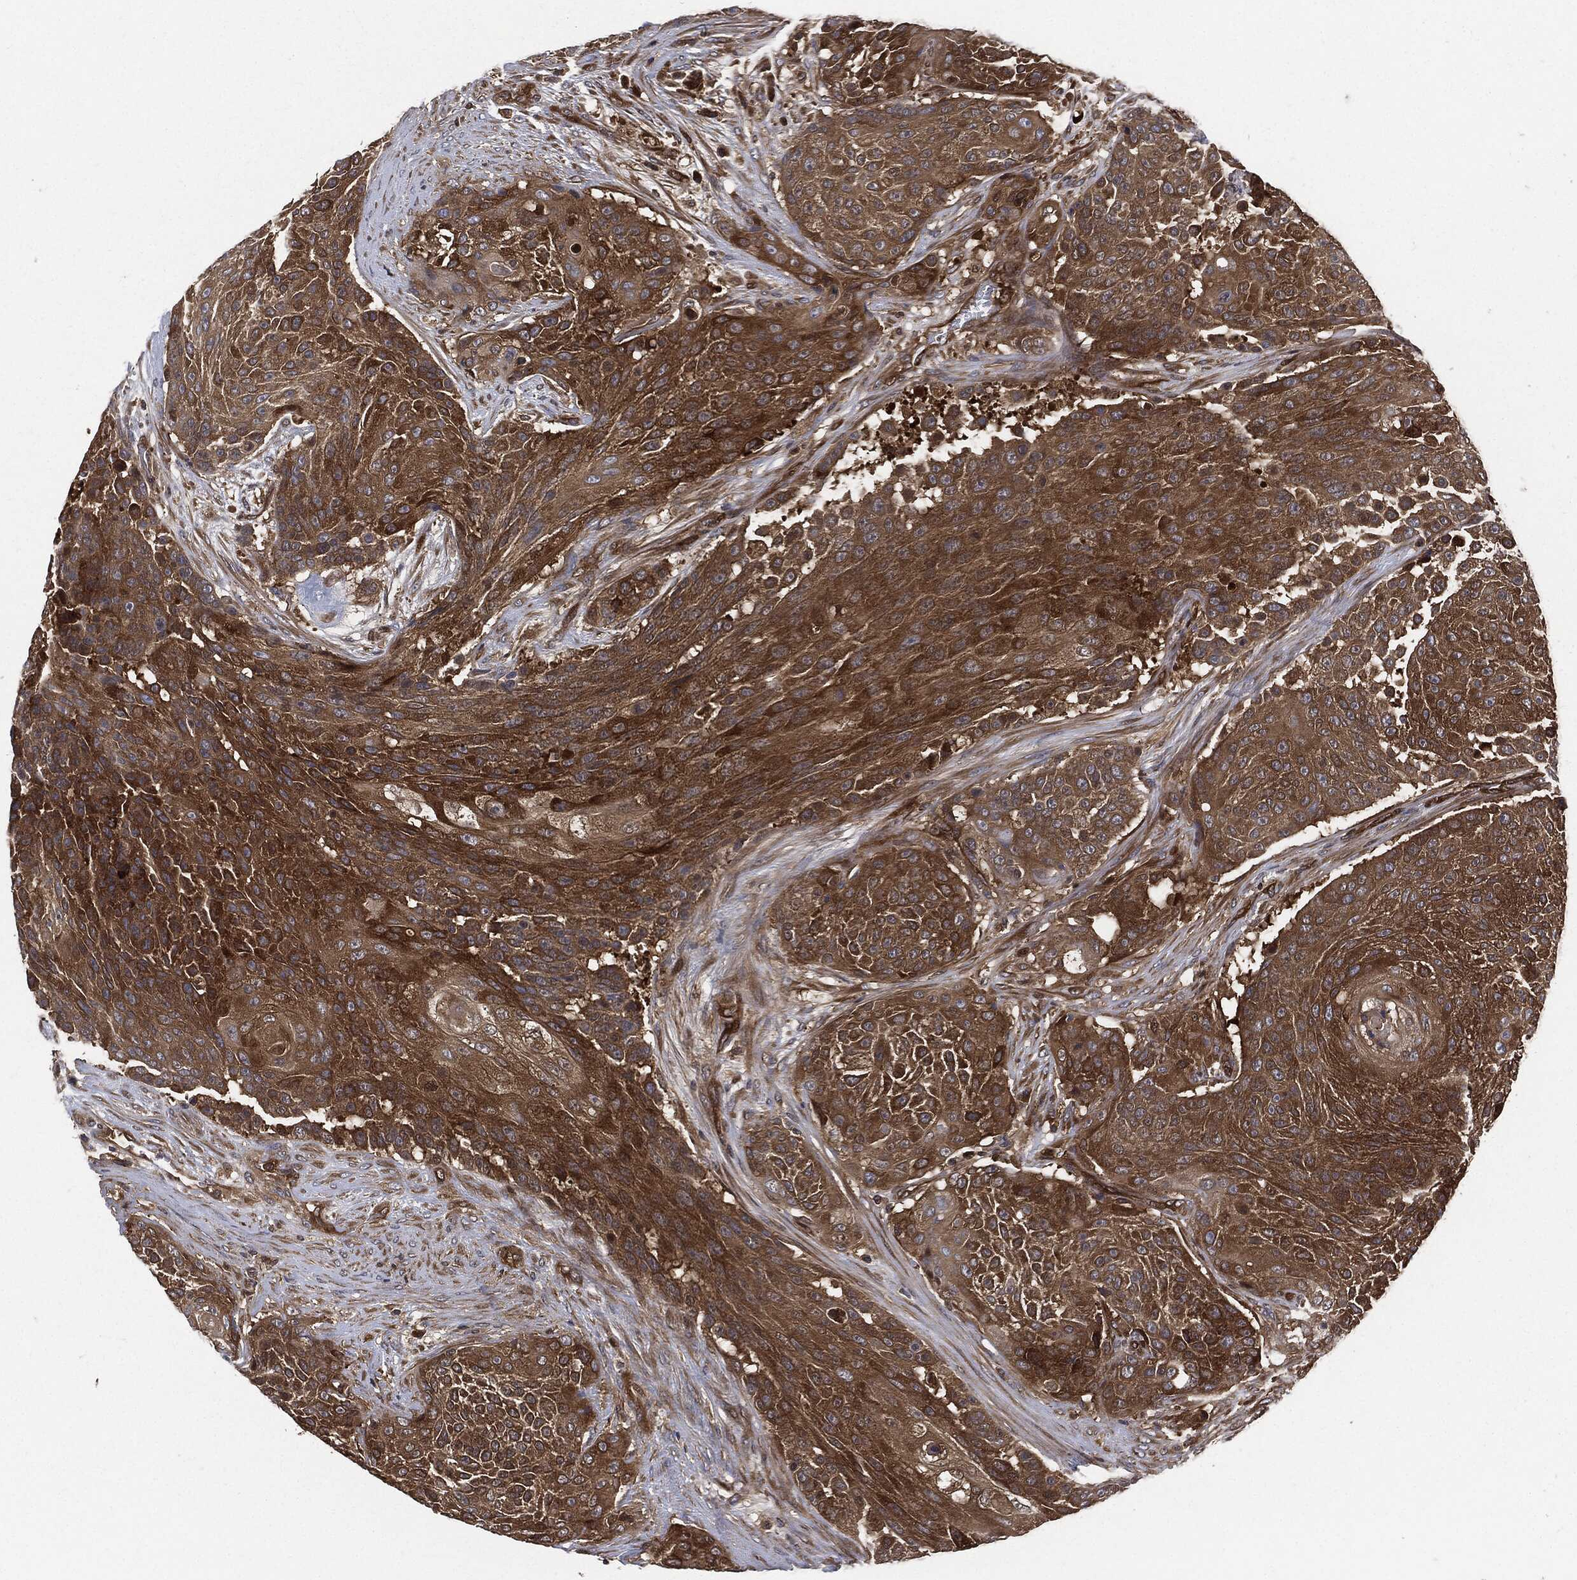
{"staining": {"intensity": "moderate", "quantity": ">75%", "location": "cytoplasmic/membranous"}, "tissue": "urothelial cancer", "cell_type": "Tumor cells", "image_type": "cancer", "snomed": [{"axis": "morphology", "description": "Urothelial carcinoma, High grade"}, {"axis": "topography", "description": "Urinary bladder"}], "caption": "High-grade urothelial carcinoma stained for a protein (brown) demonstrates moderate cytoplasmic/membranous positive staining in approximately >75% of tumor cells.", "gene": "XPNPEP1", "patient": {"sex": "female", "age": 63}}